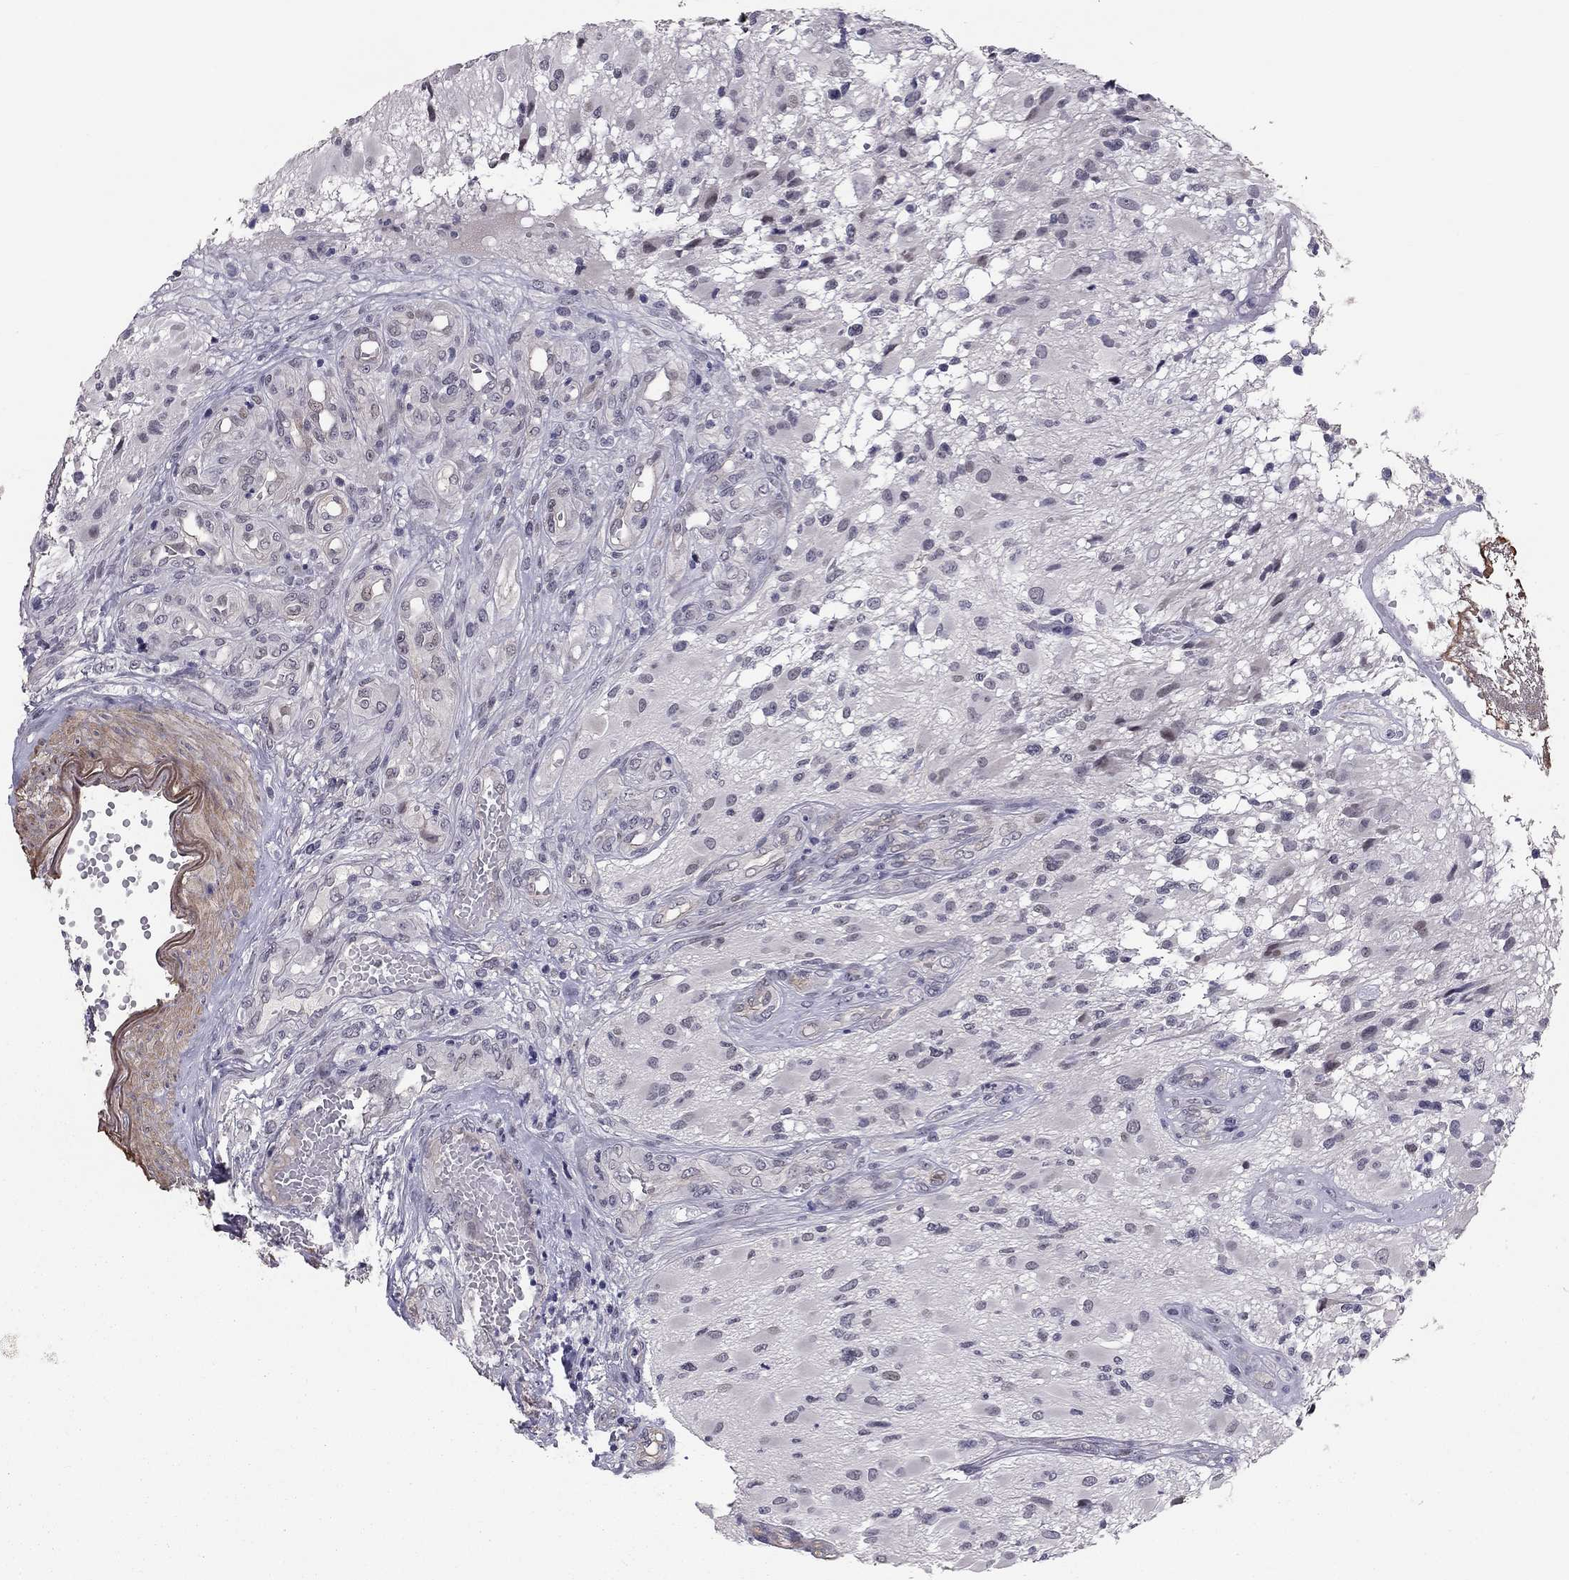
{"staining": {"intensity": "negative", "quantity": "none", "location": "none"}, "tissue": "glioma", "cell_type": "Tumor cells", "image_type": "cancer", "snomed": [{"axis": "morphology", "description": "Glioma, malignant, High grade"}, {"axis": "topography", "description": "Brain"}], "caption": "This is a micrograph of immunohistochemistry staining of high-grade glioma (malignant), which shows no staining in tumor cells. (DAB (3,3'-diaminobenzidine) immunohistochemistry visualized using brightfield microscopy, high magnification).", "gene": "GJB4", "patient": {"sex": "female", "age": 63}}